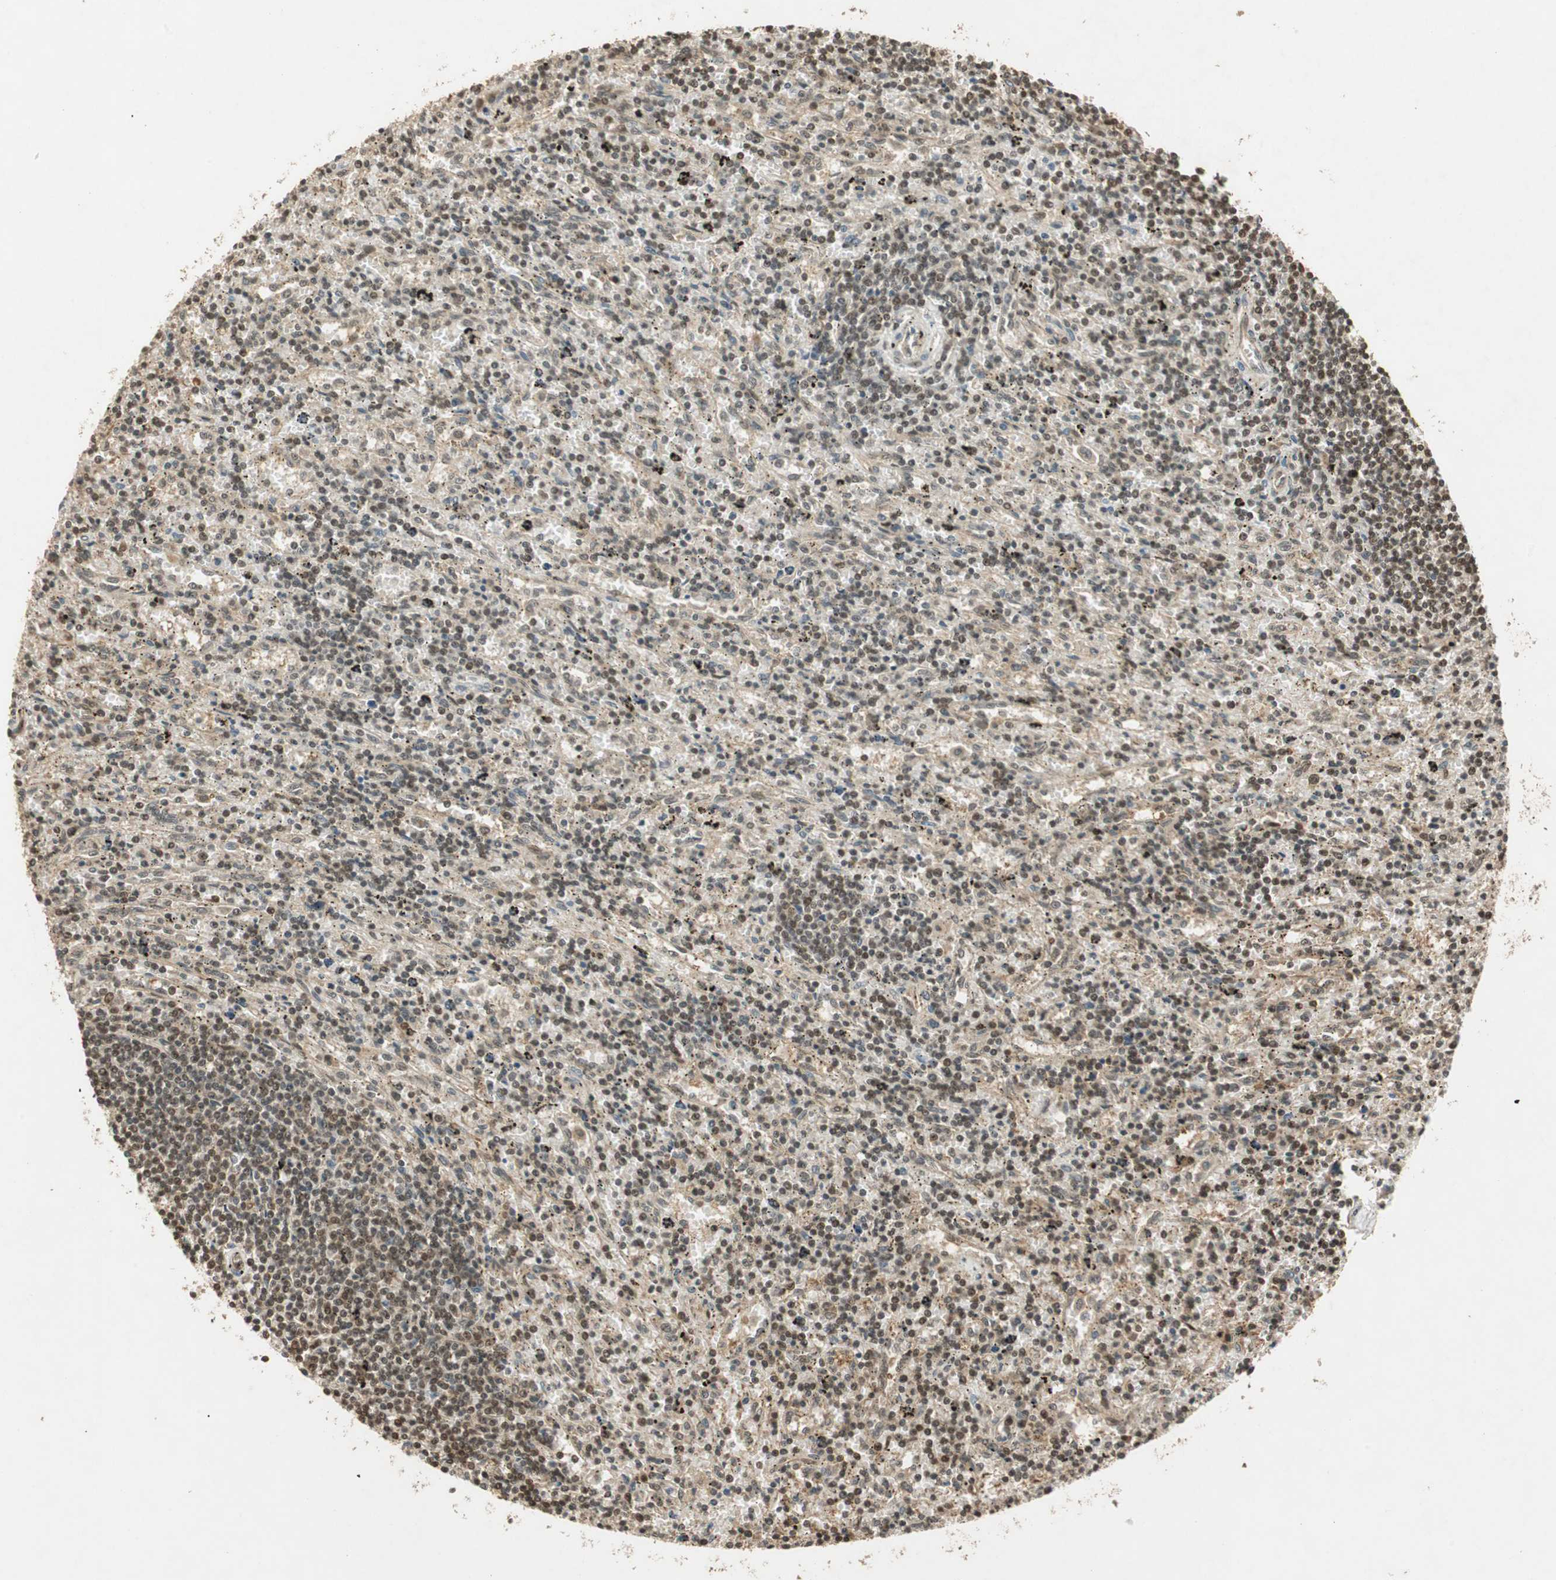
{"staining": {"intensity": "moderate", "quantity": ">75%", "location": "cytoplasmic/membranous,nuclear"}, "tissue": "lymphoma", "cell_type": "Tumor cells", "image_type": "cancer", "snomed": [{"axis": "morphology", "description": "Malignant lymphoma, non-Hodgkin's type, Low grade"}, {"axis": "topography", "description": "Spleen"}], "caption": "Protein expression analysis of malignant lymphoma, non-Hodgkin's type (low-grade) shows moderate cytoplasmic/membranous and nuclear positivity in about >75% of tumor cells.", "gene": "RPA3", "patient": {"sex": "male", "age": 76}}